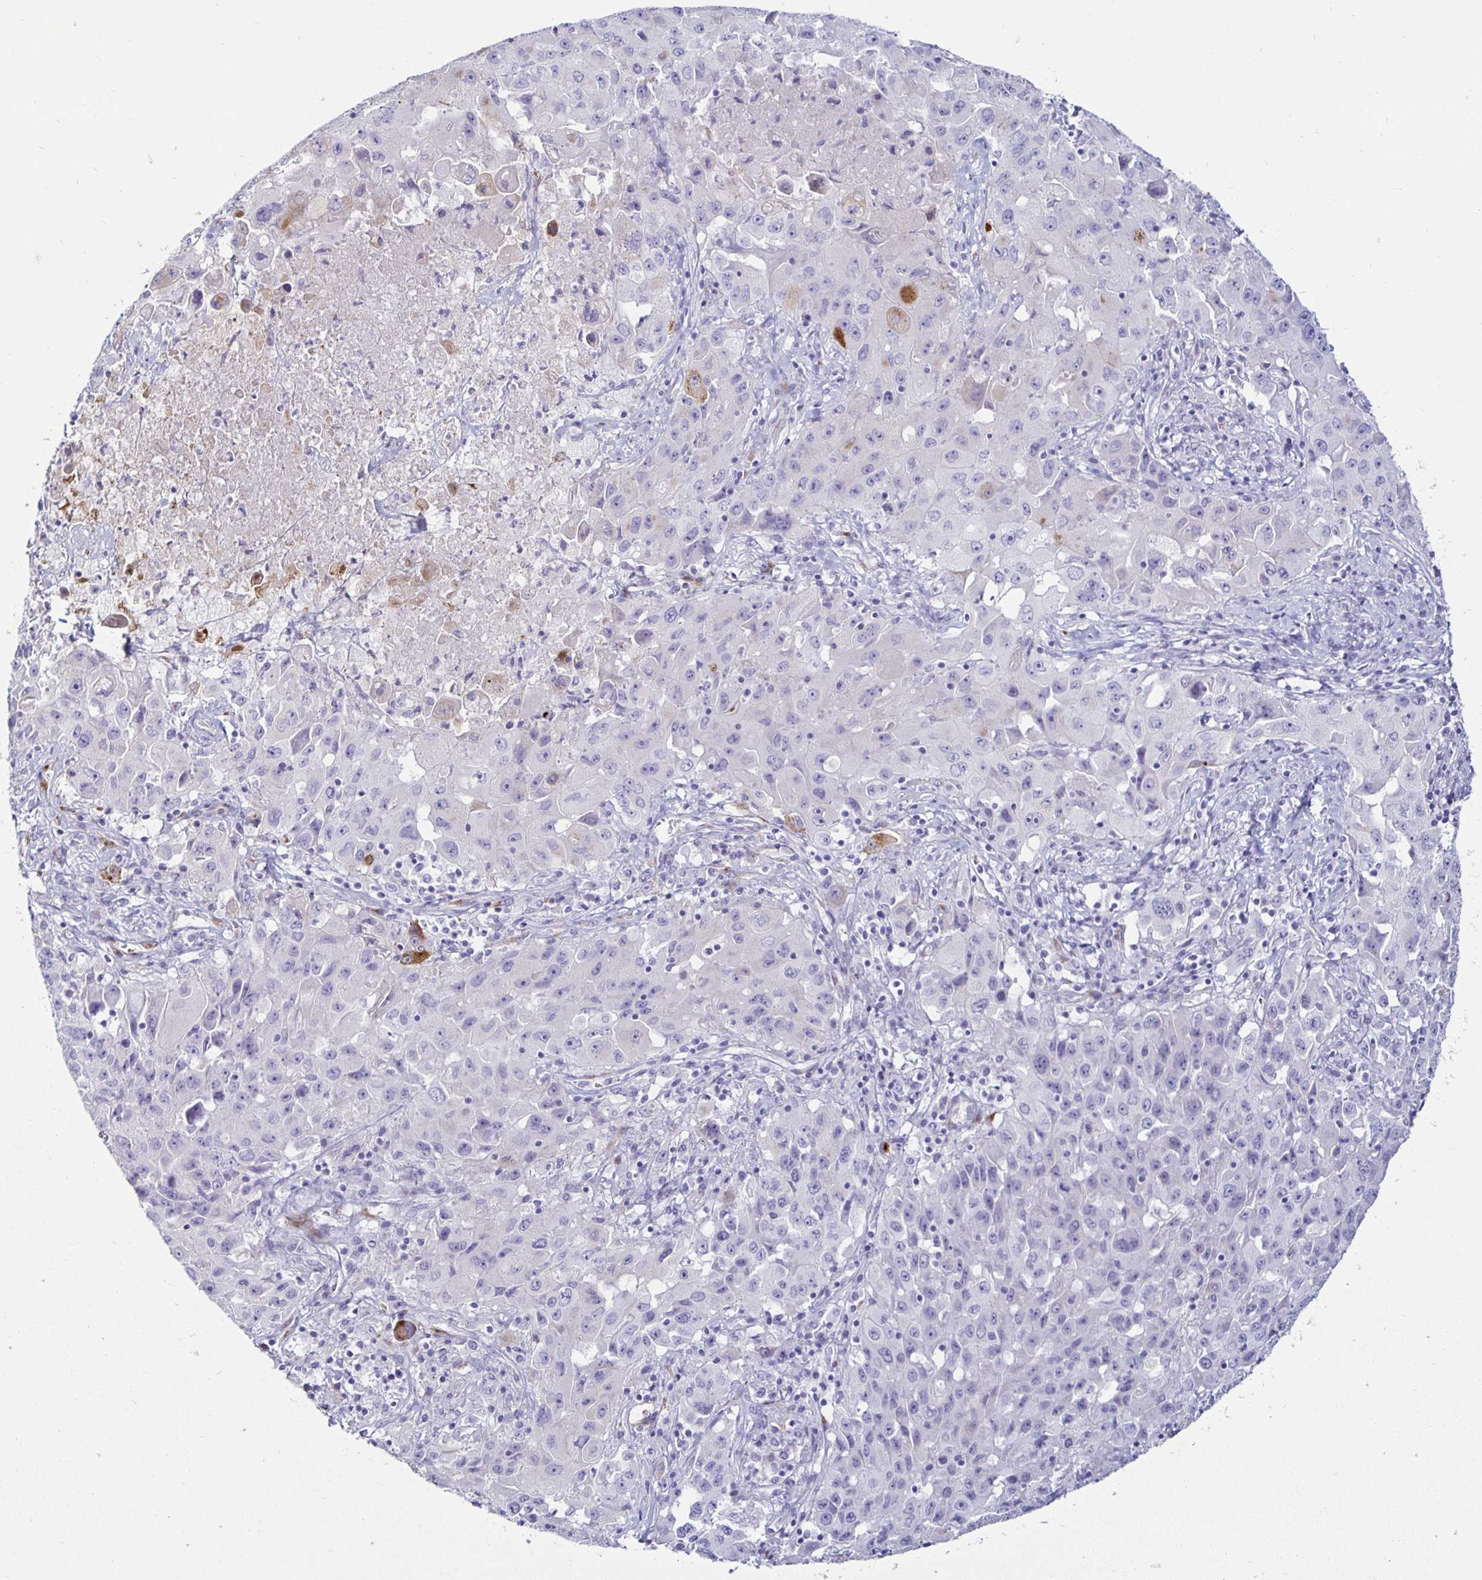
{"staining": {"intensity": "negative", "quantity": "none", "location": "none"}, "tissue": "lung cancer", "cell_type": "Tumor cells", "image_type": "cancer", "snomed": [{"axis": "morphology", "description": "Squamous cell carcinoma, NOS"}, {"axis": "topography", "description": "Lung"}], "caption": "Tumor cells show no significant positivity in lung squamous cell carcinoma.", "gene": "TIMP1", "patient": {"sex": "male", "age": 63}}